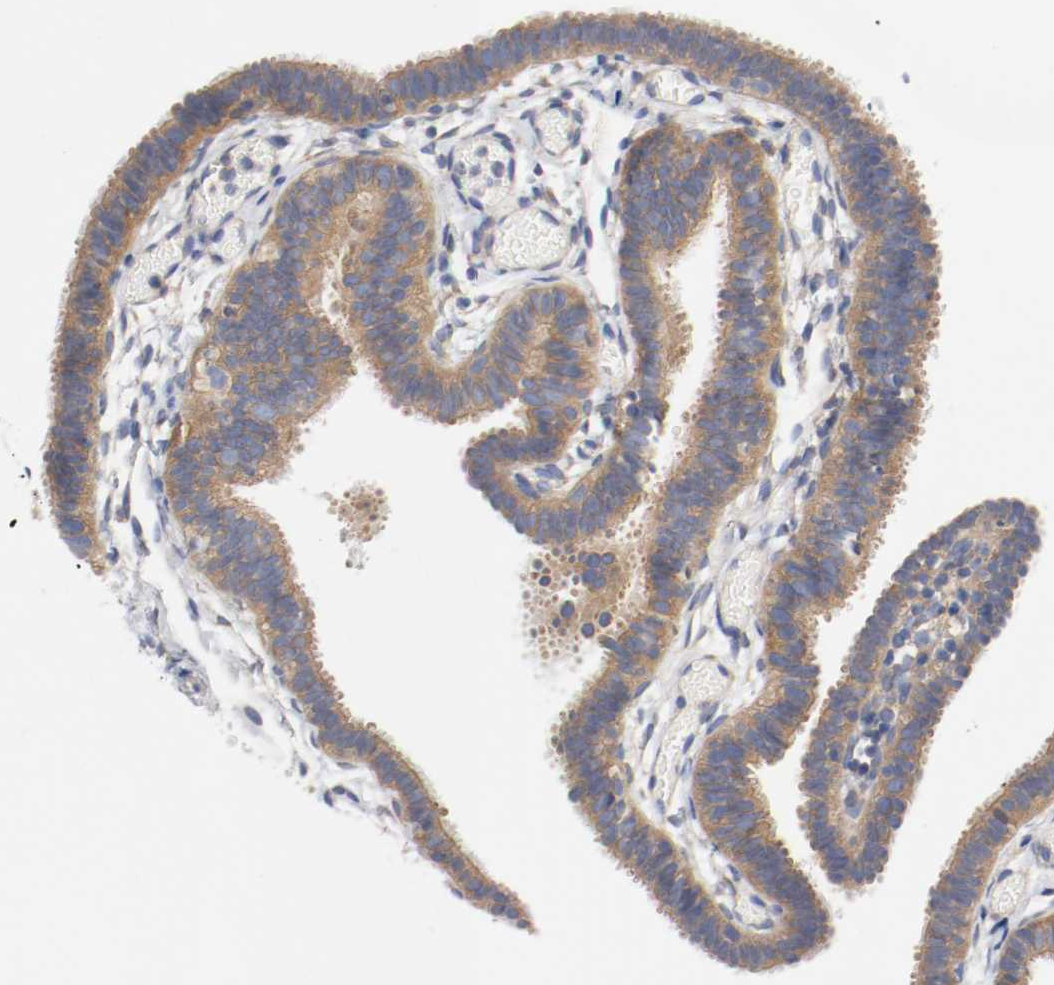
{"staining": {"intensity": "weak", "quantity": ">75%", "location": "cytoplasmic/membranous"}, "tissue": "fallopian tube", "cell_type": "Glandular cells", "image_type": "normal", "snomed": [{"axis": "morphology", "description": "Normal tissue, NOS"}, {"axis": "topography", "description": "Fallopian tube"}], "caption": "Glandular cells exhibit low levels of weak cytoplasmic/membranous staining in about >75% of cells in benign human fallopian tube. The protein of interest is shown in brown color, while the nuclei are stained blue.", "gene": "HGS", "patient": {"sex": "female", "age": 29}}